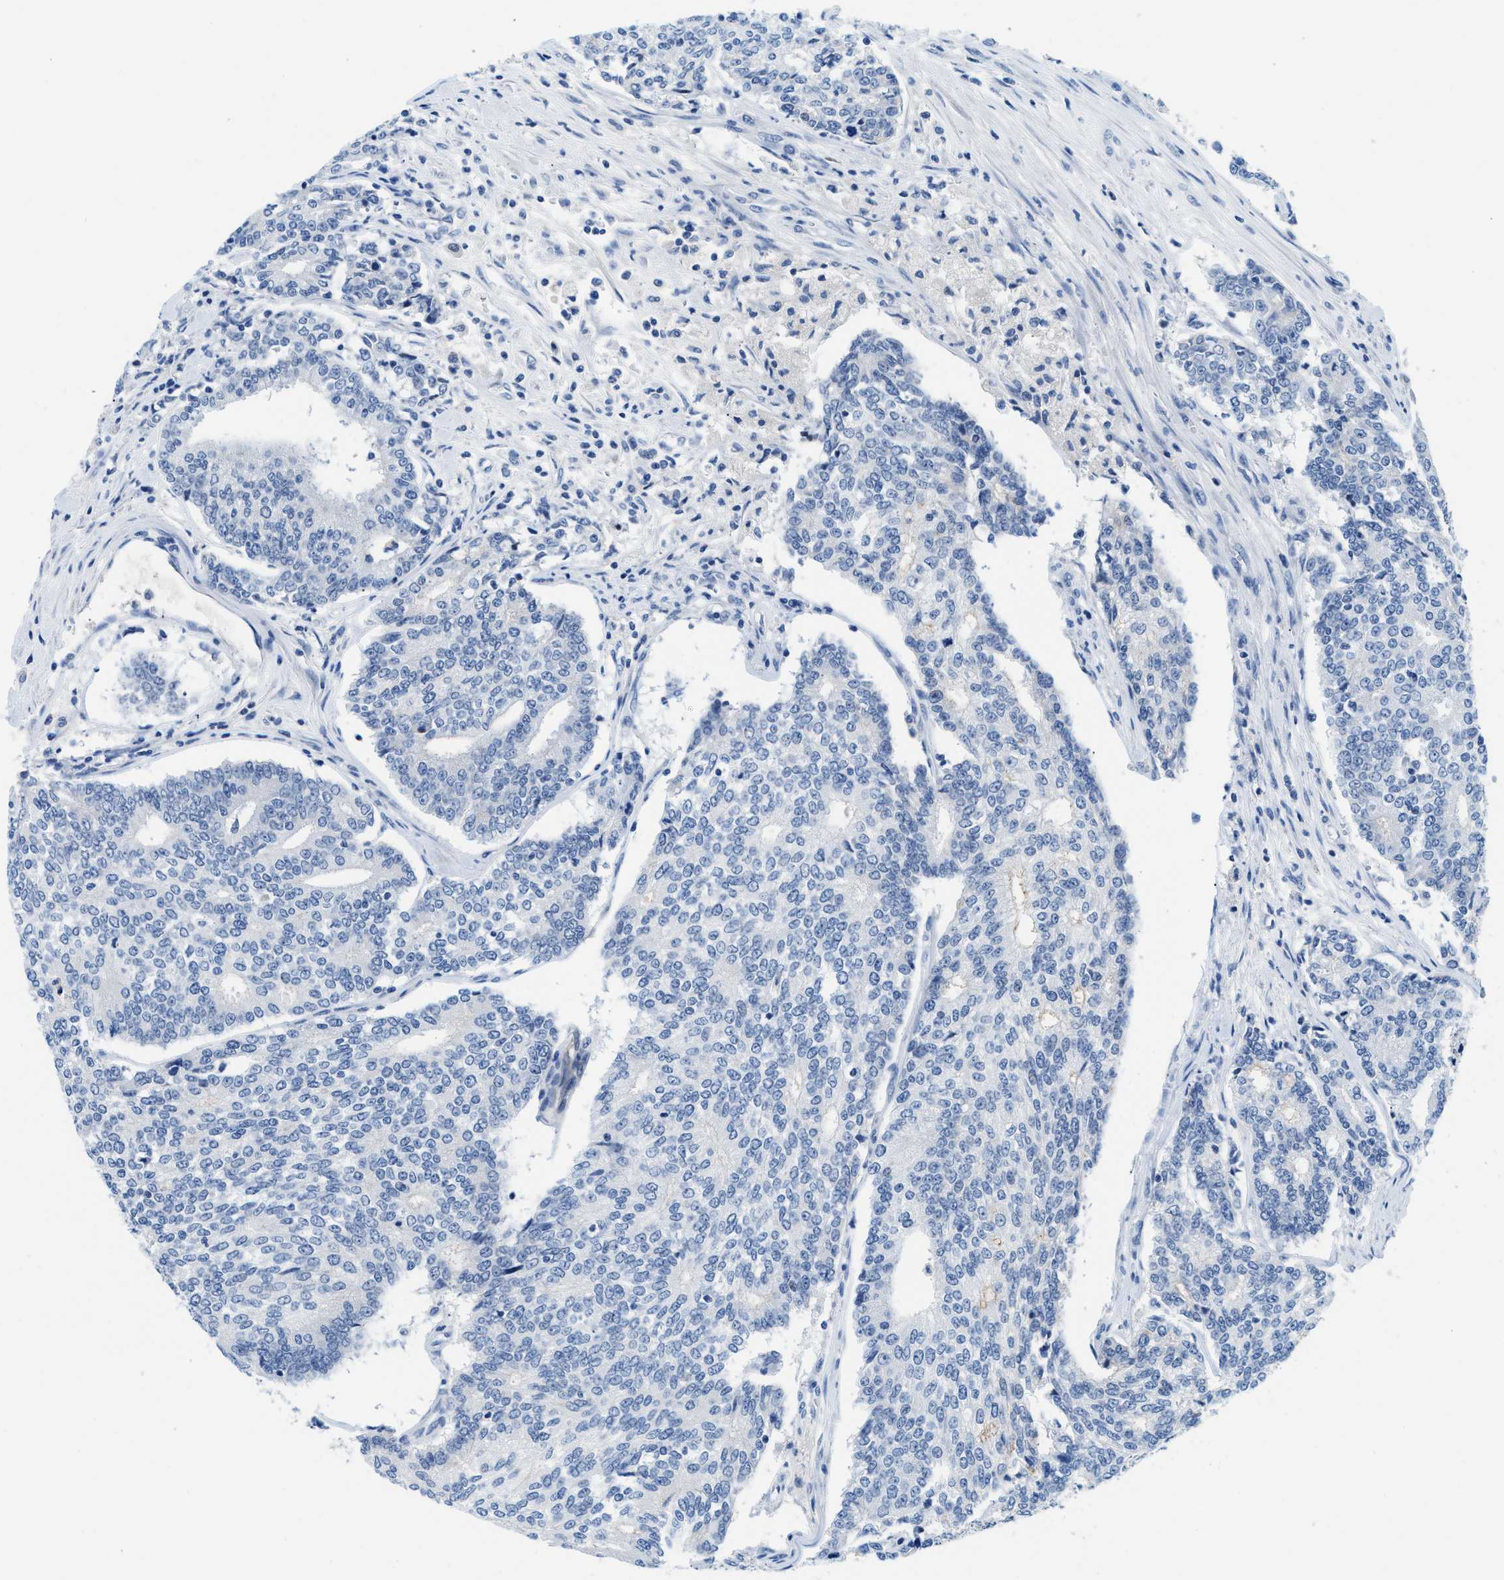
{"staining": {"intensity": "negative", "quantity": "none", "location": "none"}, "tissue": "prostate cancer", "cell_type": "Tumor cells", "image_type": "cancer", "snomed": [{"axis": "morphology", "description": "Normal tissue, NOS"}, {"axis": "morphology", "description": "Adenocarcinoma, High grade"}, {"axis": "topography", "description": "Prostate"}, {"axis": "topography", "description": "Seminal veicle"}], "caption": "Immunohistochemistry (IHC) of human adenocarcinoma (high-grade) (prostate) displays no positivity in tumor cells.", "gene": "MBL2", "patient": {"sex": "male", "age": 55}}